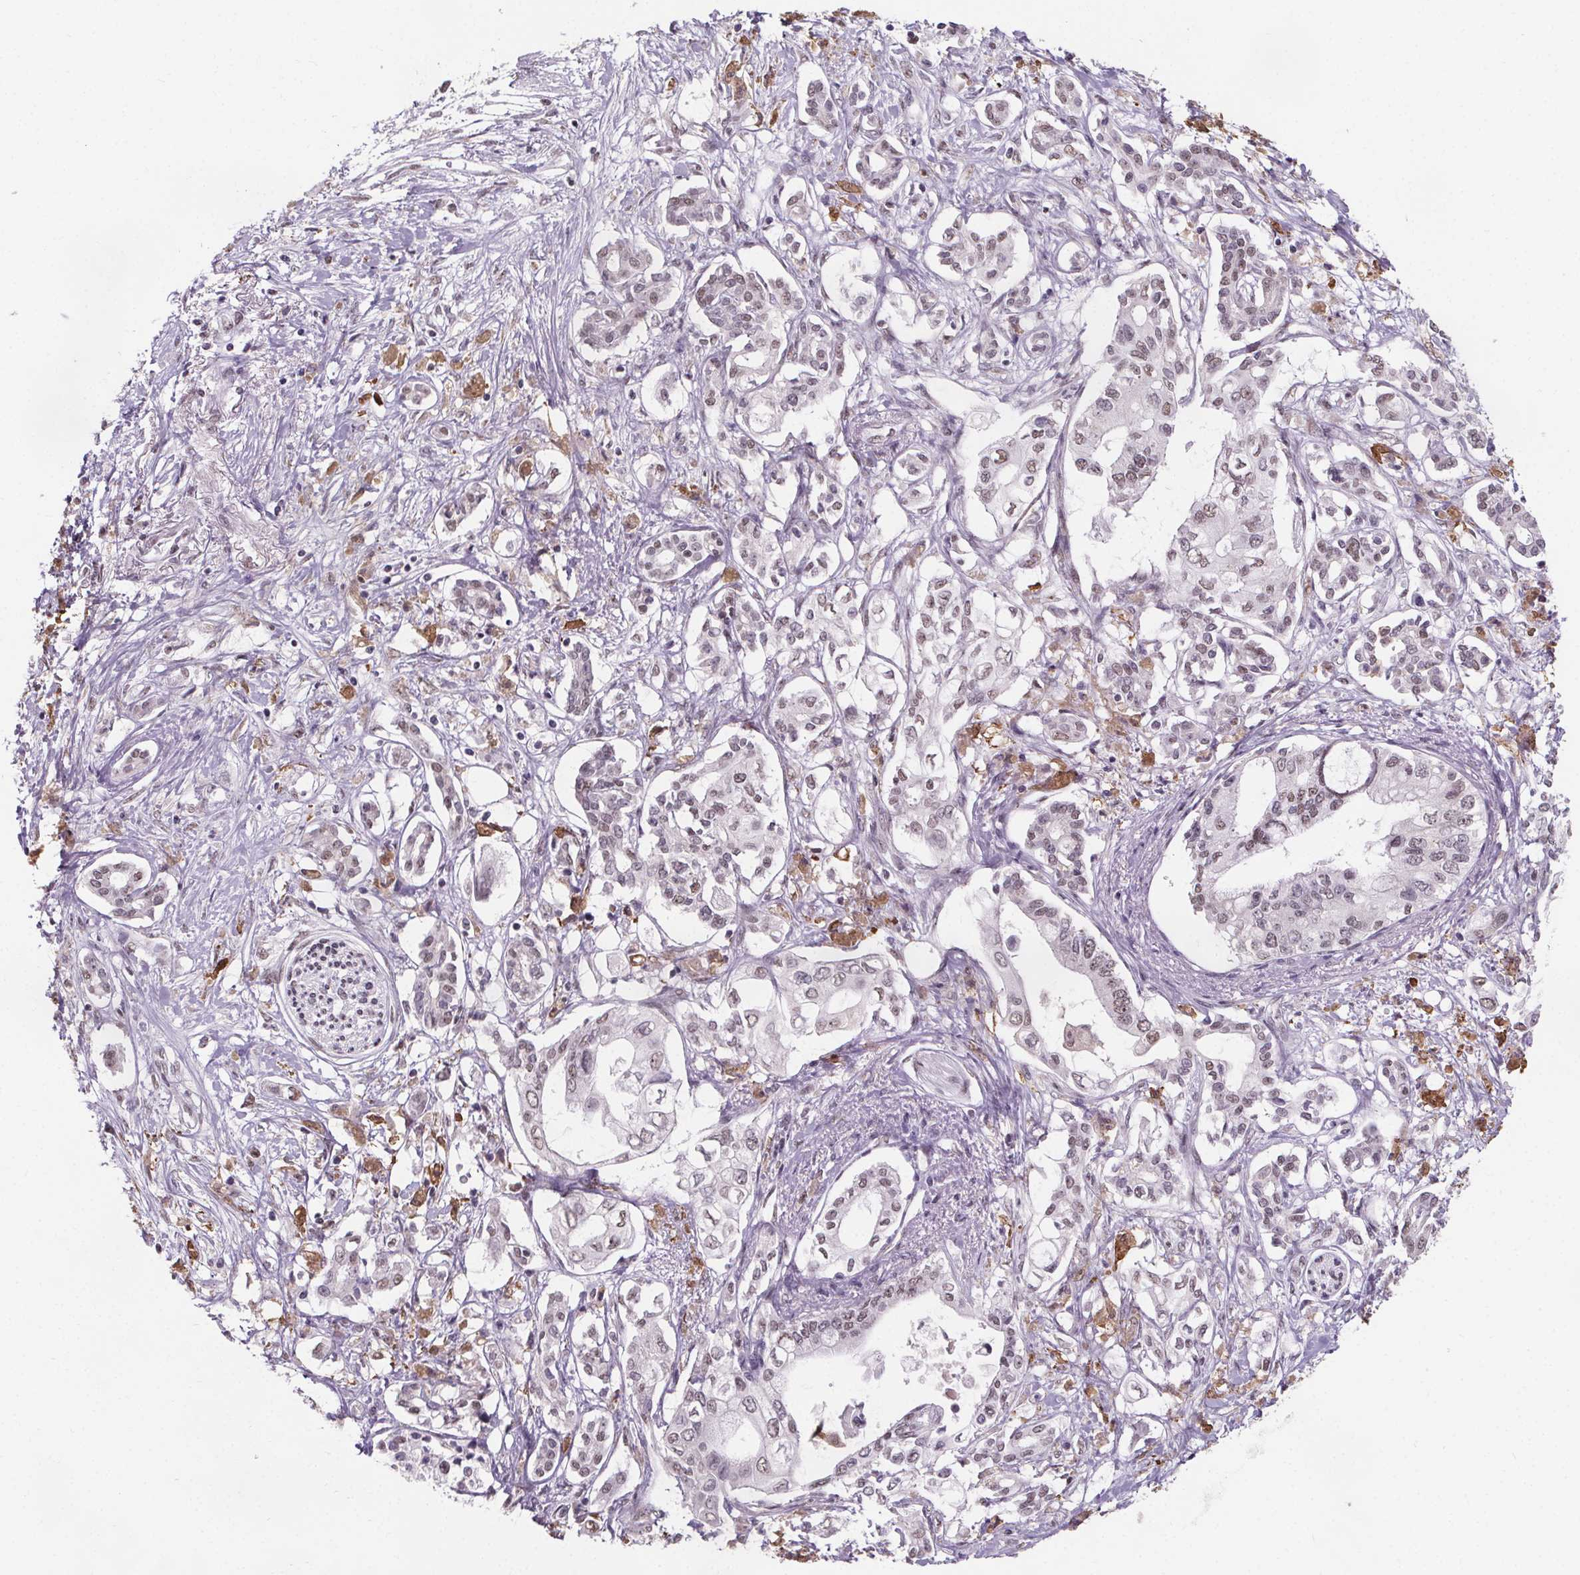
{"staining": {"intensity": "weak", "quantity": ">75%", "location": "nuclear"}, "tissue": "pancreatic cancer", "cell_type": "Tumor cells", "image_type": "cancer", "snomed": [{"axis": "morphology", "description": "Adenocarcinoma, NOS"}, {"axis": "topography", "description": "Pancreas"}], "caption": "IHC of human pancreatic cancer (adenocarcinoma) displays low levels of weak nuclear positivity in approximately >75% of tumor cells. The protein is stained brown, and the nuclei are stained in blue (DAB IHC with brightfield microscopy, high magnification).", "gene": "ZNF572", "patient": {"sex": "female", "age": 63}}